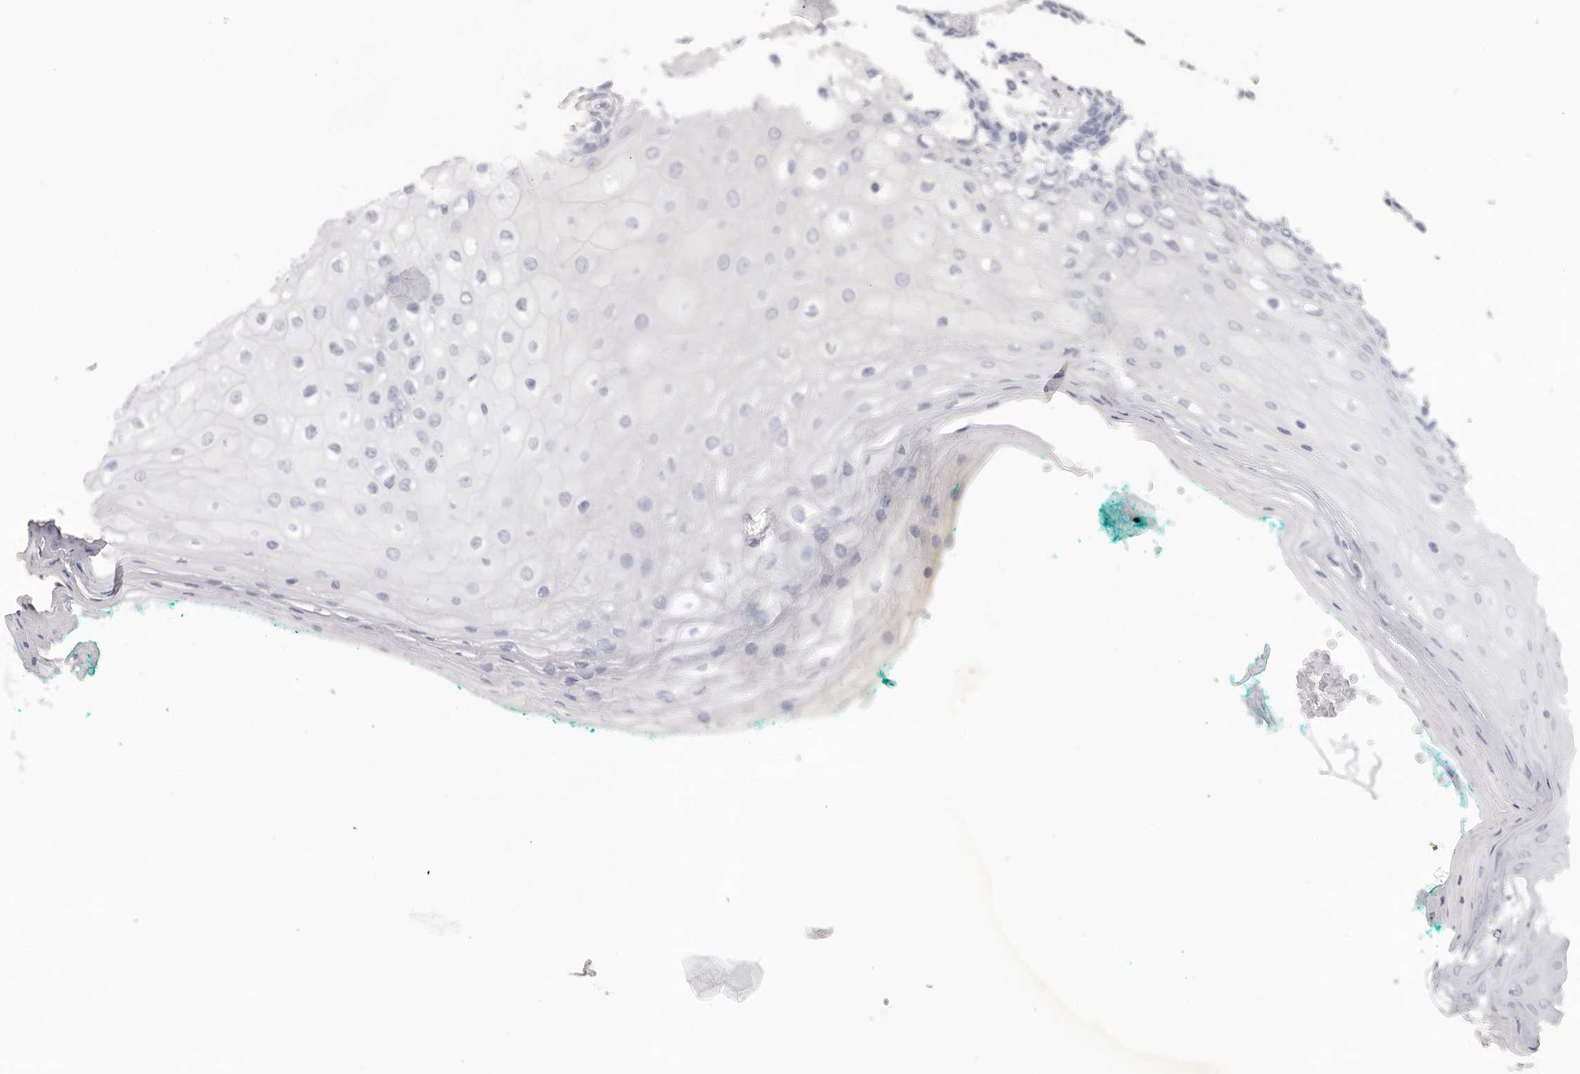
{"staining": {"intensity": "negative", "quantity": "none", "location": "none"}, "tissue": "oral mucosa", "cell_type": "Squamous epithelial cells", "image_type": "normal", "snomed": [{"axis": "morphology", "description": "Normal tissue, NOS"}, {"axis": "topography", "description": "Skeletal muscle"}, {"axis": "topography", "description": "Oral tissue"}, {"axis": "topography", "description": "Peripheral nerve tissue"}], "caption": "A high-resolution micrograph shows immunohistochemistry staining of unremarkable oral mucosa, which exhibits no significant expression in squamous epithelial cells.", "gene": "DYNLT5", "patient": {"sex": "female", "age": 84}}